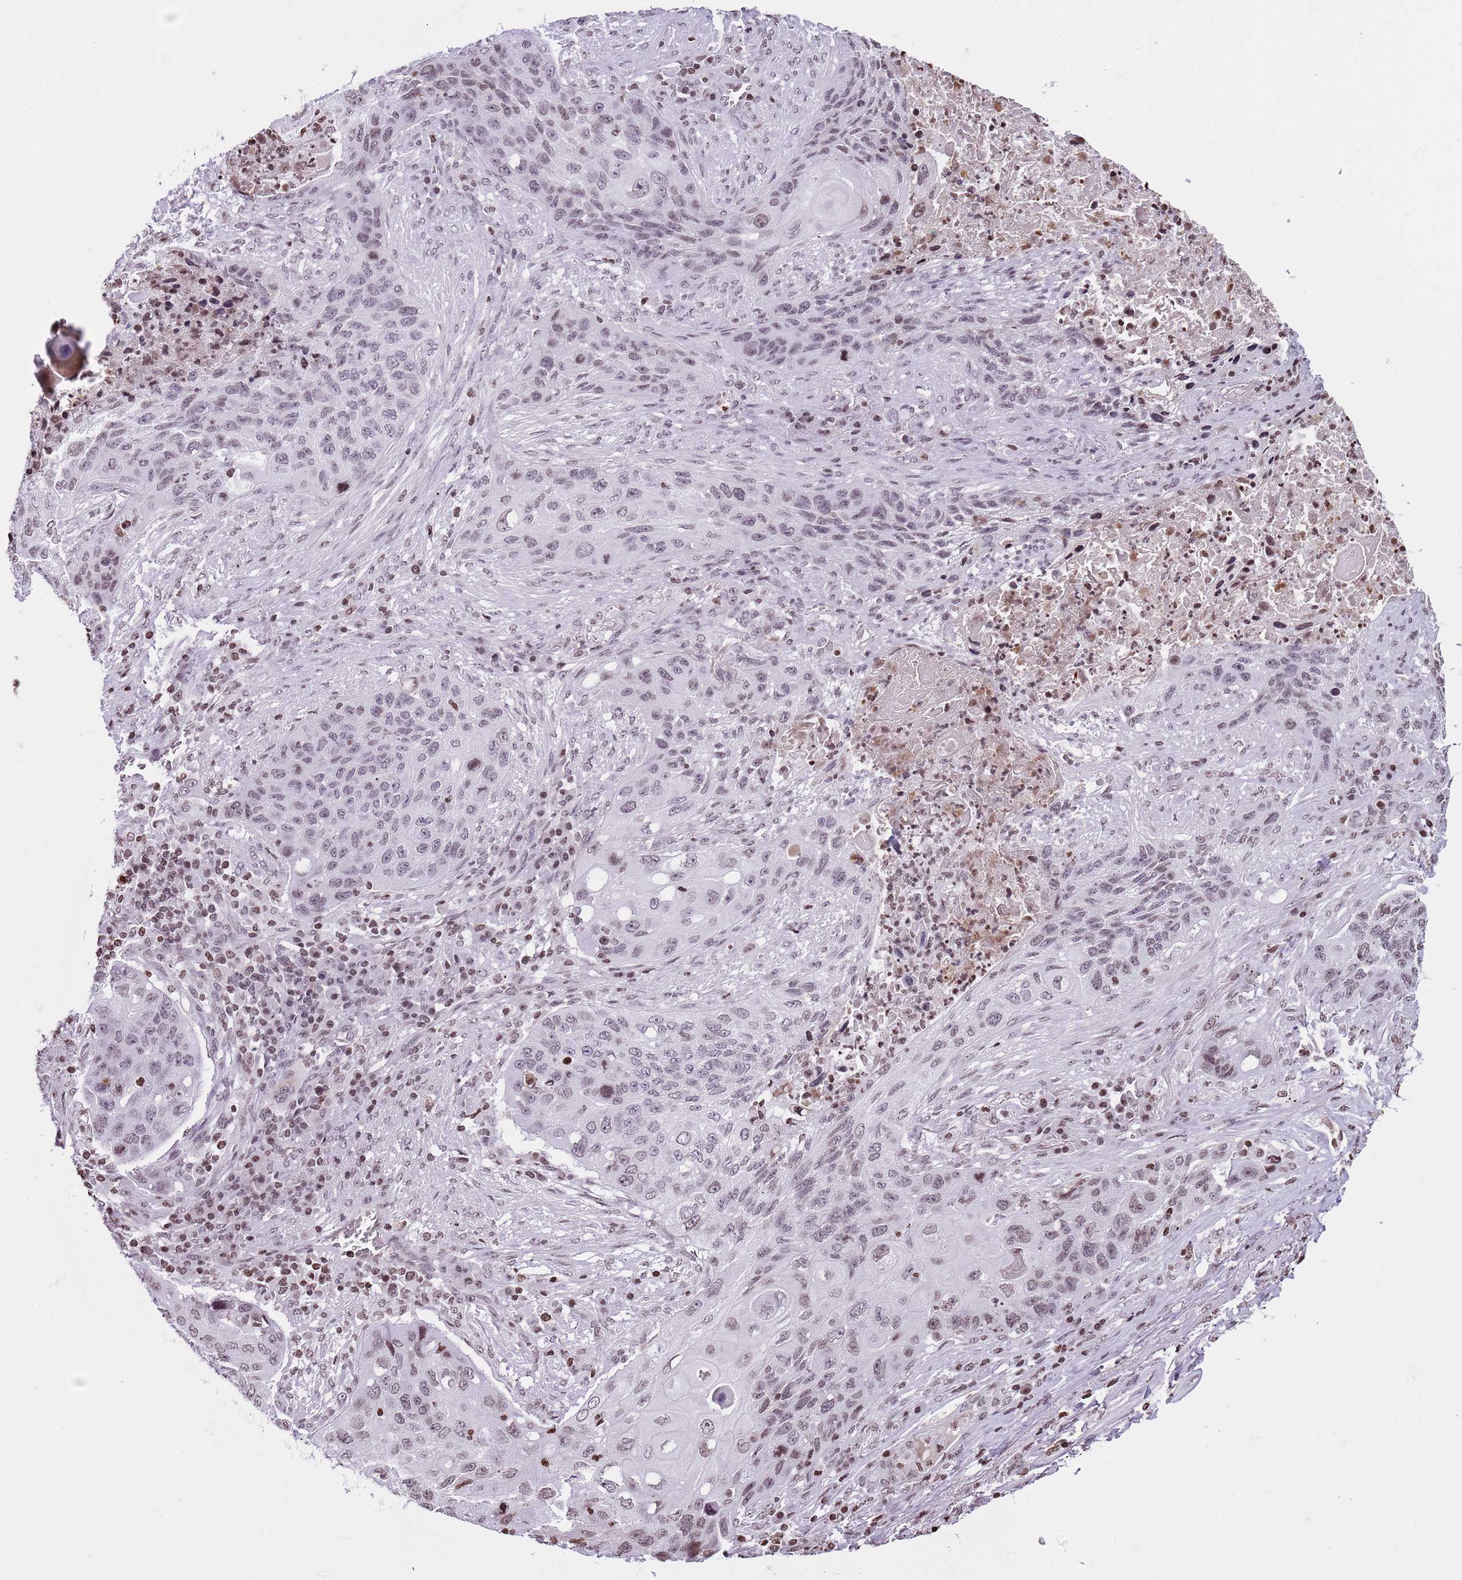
{"staining": {"intensity": "weak", "quantity": "25%-75%", "location": "nuclear"}, "tissue": "lung cancer", "cell_type": "Tumor cells", "image_type": "cancer", "snomed": [{"axis": "morphology", "description": "Squamous cell carcinoma, NOS"}, {"axis": "topography", "description": "Lung"}], "caption": "Weak nuclear positivity is identified in approximately 25%-75% of tumor cells in lung cancer.", "gene": "KPNA3", "patient": {"sex": "female", "age": 63}}